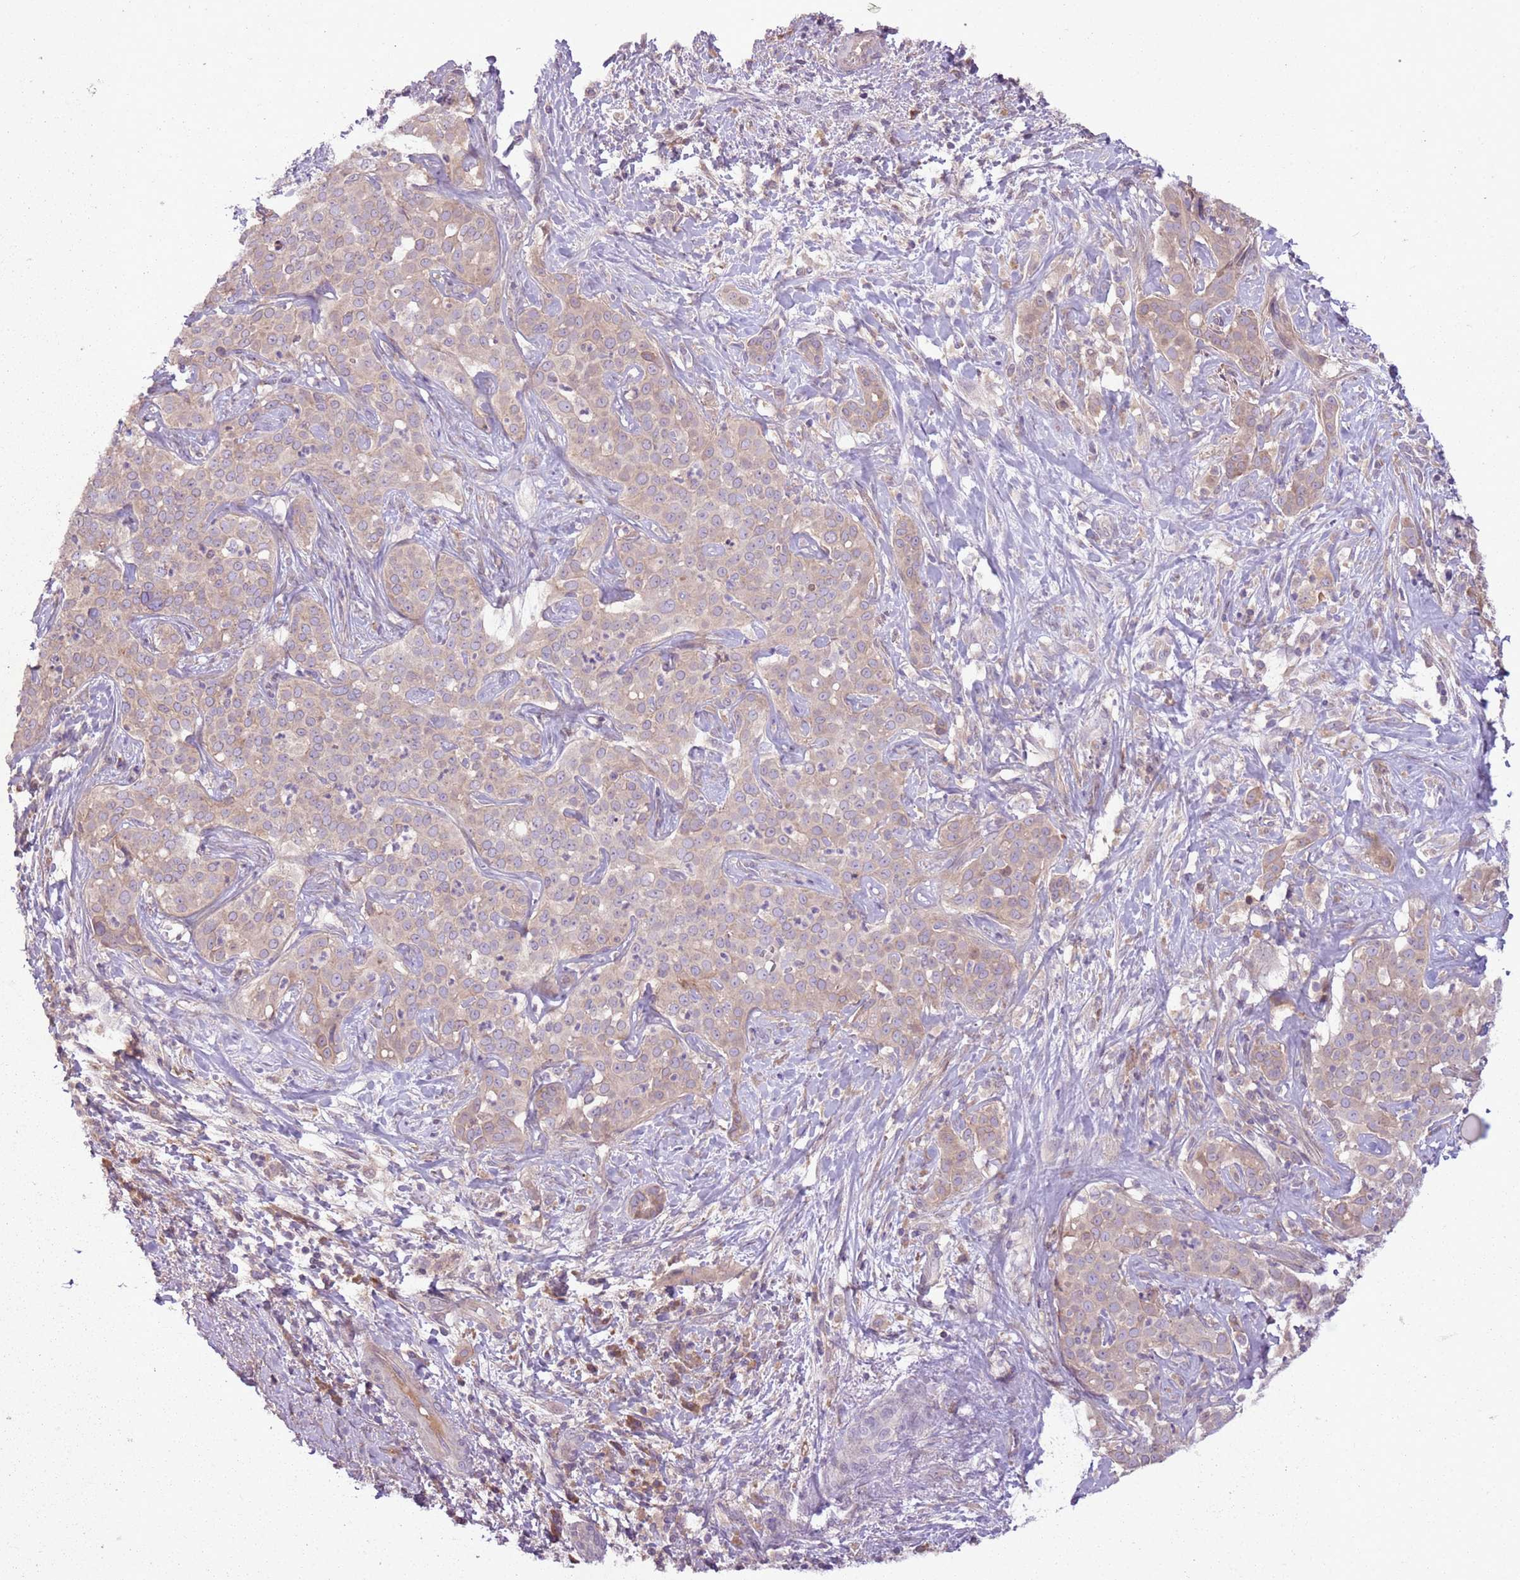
{"staining": {"intensity": "weak", "quantity": "<25%", "location": "cytoplasmic/membranous"}, "tissue": "liver cancer", "cell_type": "Tumor cells", "image_type": "cancer", "snomed": [{"axis": "morphology", "description": "Cholangiocarcinoma"}, {"axis": "topography", "description": "Liver"}], "caption": "Human liver cancer (cholangiocarcinoma) stained for a protein using IHC demonstrates no expression in tumor cells.", "gene": "ANKRD24", "patient": {"sex": "male", "age": 67}}